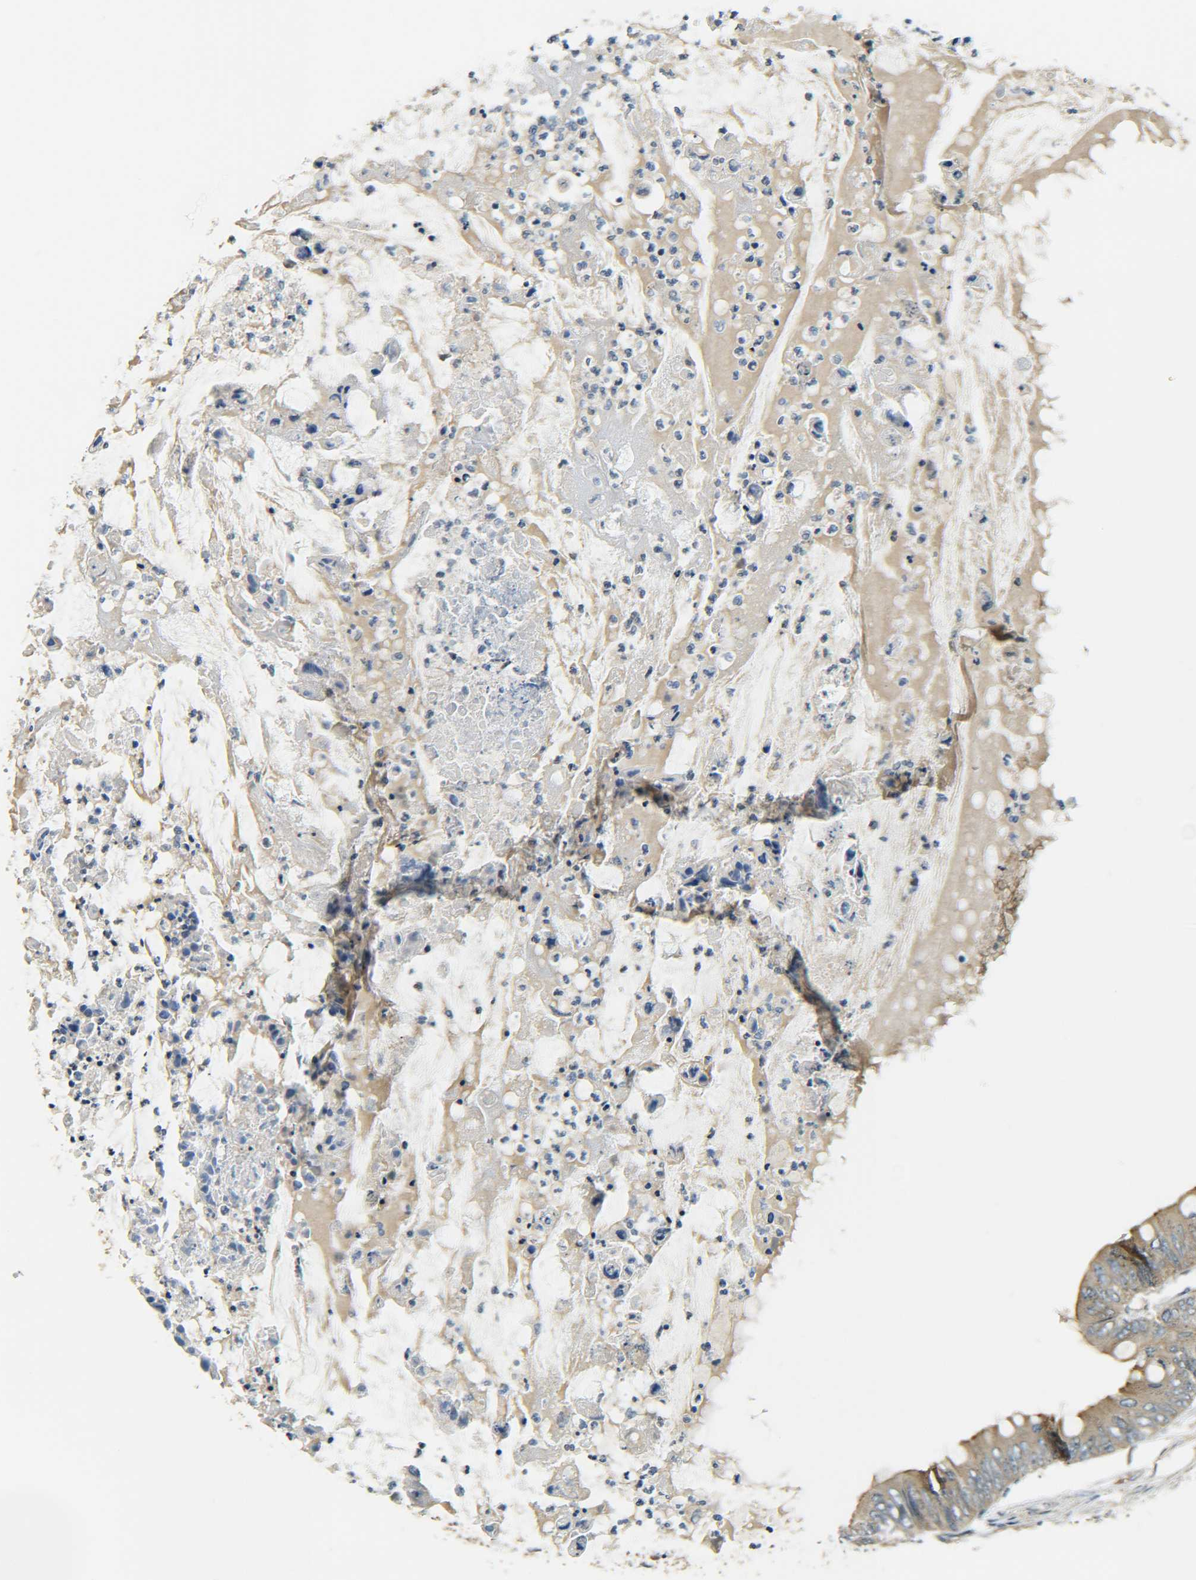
{"staining": {"intensity": "moderate", "quantity": ">75%", "location": "cytoplasmic/membranous"}, "tissue": "colorectal cancer", "cell_type": "Tumor cells", "image_type": "cancer", "snomed": [{"axis": "morphology", "description": "Normal tissue, NOS"}, {"axis": "morphology", "description": "Adenocarcinoma, NOS"}, {"axis": "topography", "description": "Rectum"}, {"axis": "topography", "description": "Peripheral nerve tissue"}], "caption": "Colorectal cancer stained for a protein (brown) shows moderate cytoplasmic/membranous positive staining in approximately >75% of tumor cells.", "gene": "DAB2", "patient": {"sex": "female", "age": 77}}